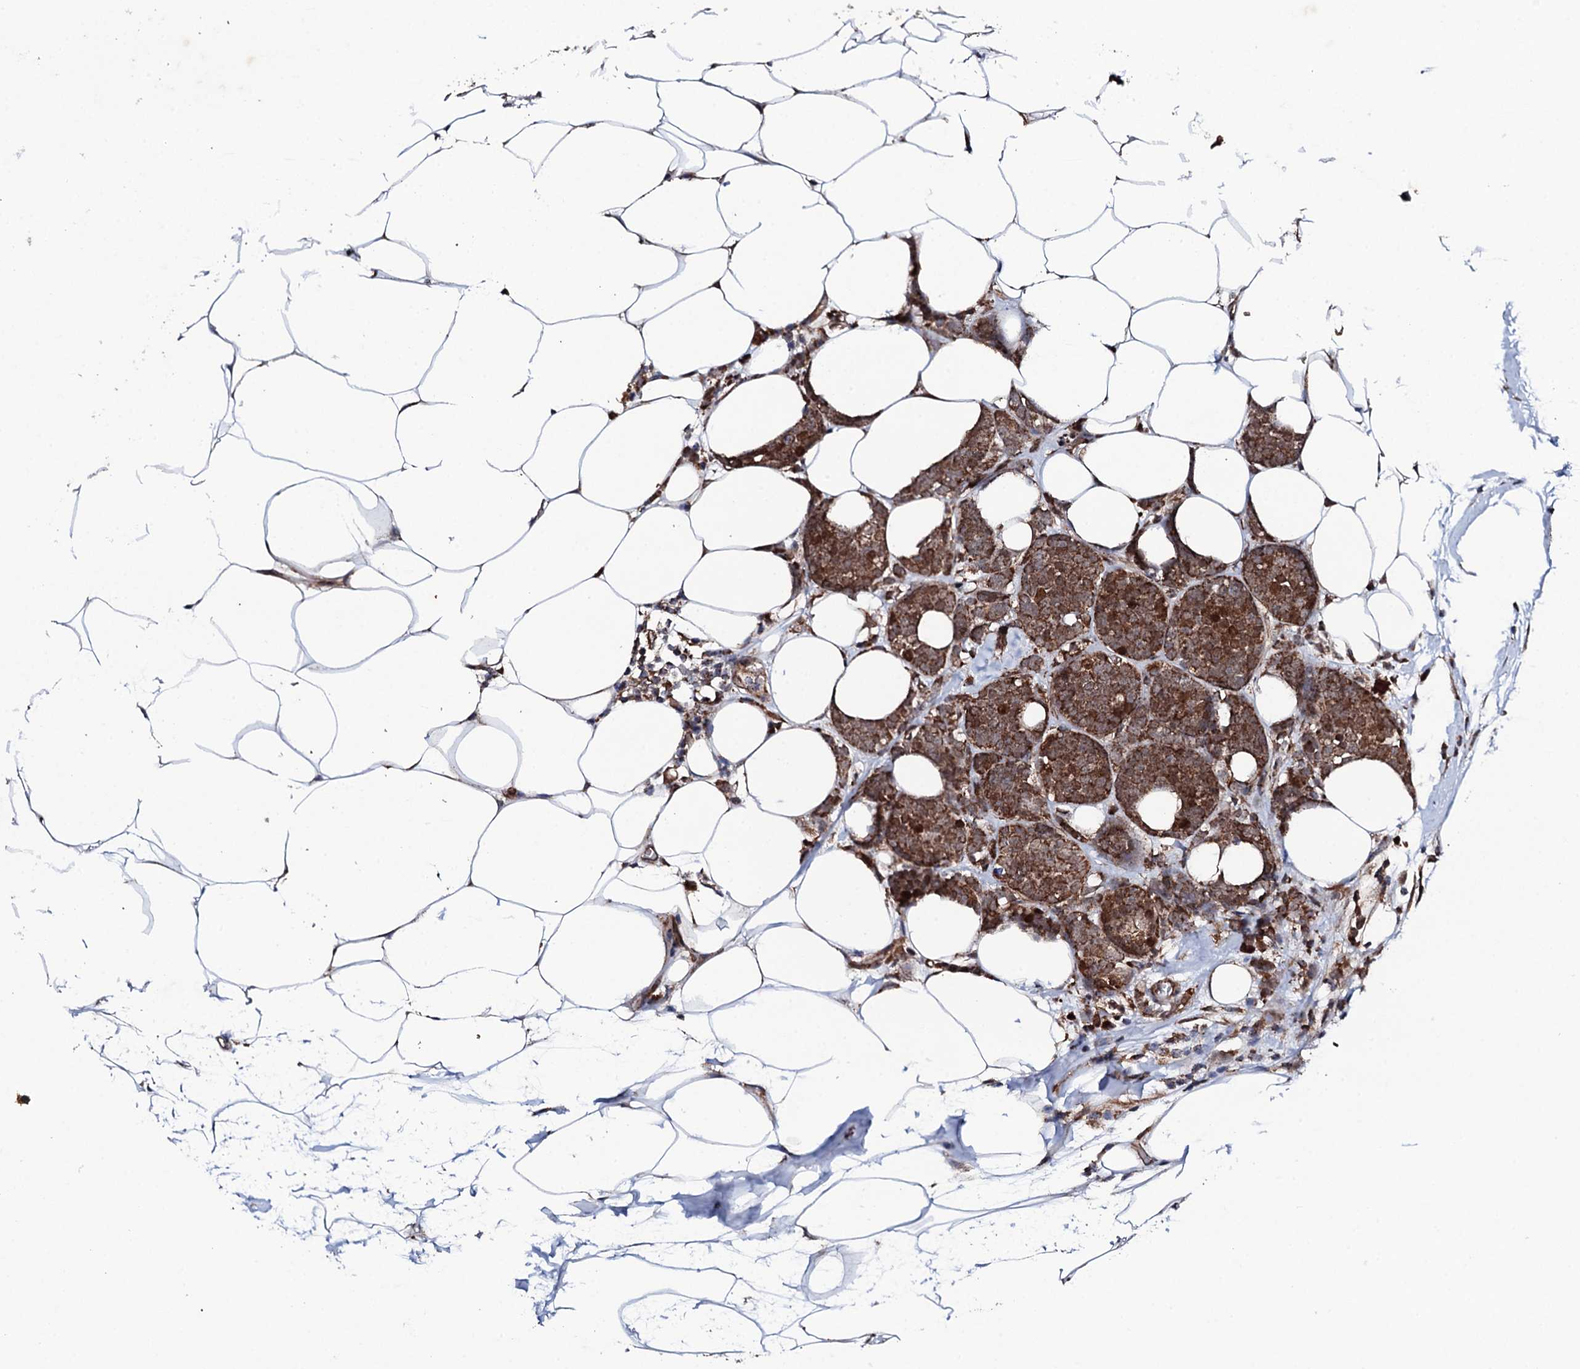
{"staining": {"intensity": "strong", "quantity": ">75%", "location": "cytoplasmic/membranous"}, "tissue": "breast cancer", "cell_type": "Tumor cells", "image_type": "cancer", "snomed": [{"axis": "morphology", "description": "Lobular carcinoma"}, {"axis": "topography", "description": "Breast"}], "caption": "Human breast cancer (lobular carcinoma) stained with a protein marker exhibits strong staining in tumor cells.", "gene": "MTIF3", "patient": {"sex": "female", "age": 58}}